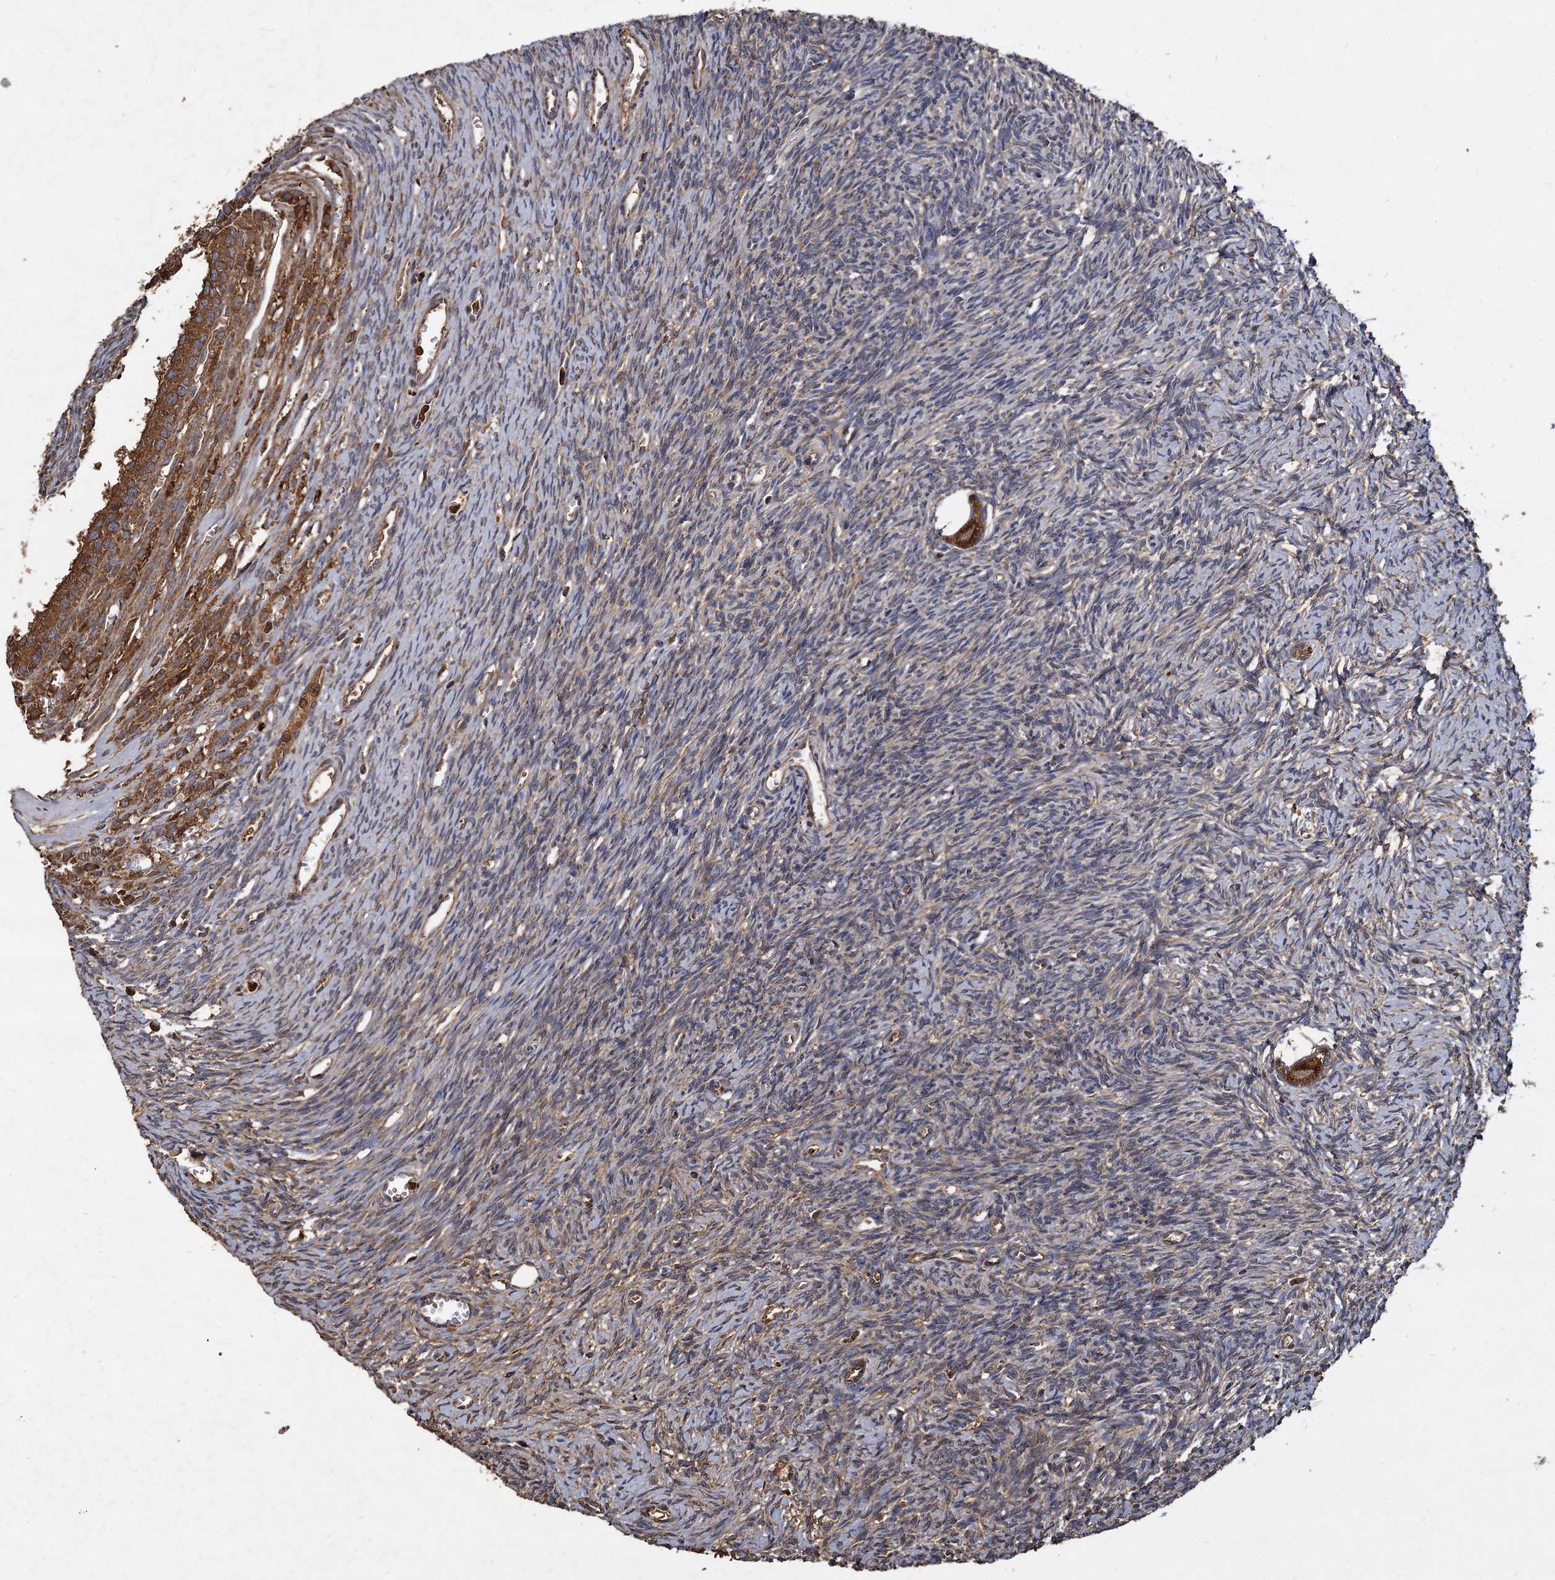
{"staining": {"intensity": "strong", "quantity": ">75%", "location": "cytoplasmic/membranous"}, "tissue": "ovary", "cell_type": "Follicle cells", "image_type": "normal", "snomed": [{"axis": "morphology", "description": "Normal tissue, NOS"}, {"axis": "topography", "description": "Ovary"}], "caption": "About >75% of follicle cells in benign human ovary show strong cytoplasmic/membranous protein expression as visualized by brown immunohistochemical staining.", "gene": "GCLC", "patient": {"sex": "female", "age": 39}}